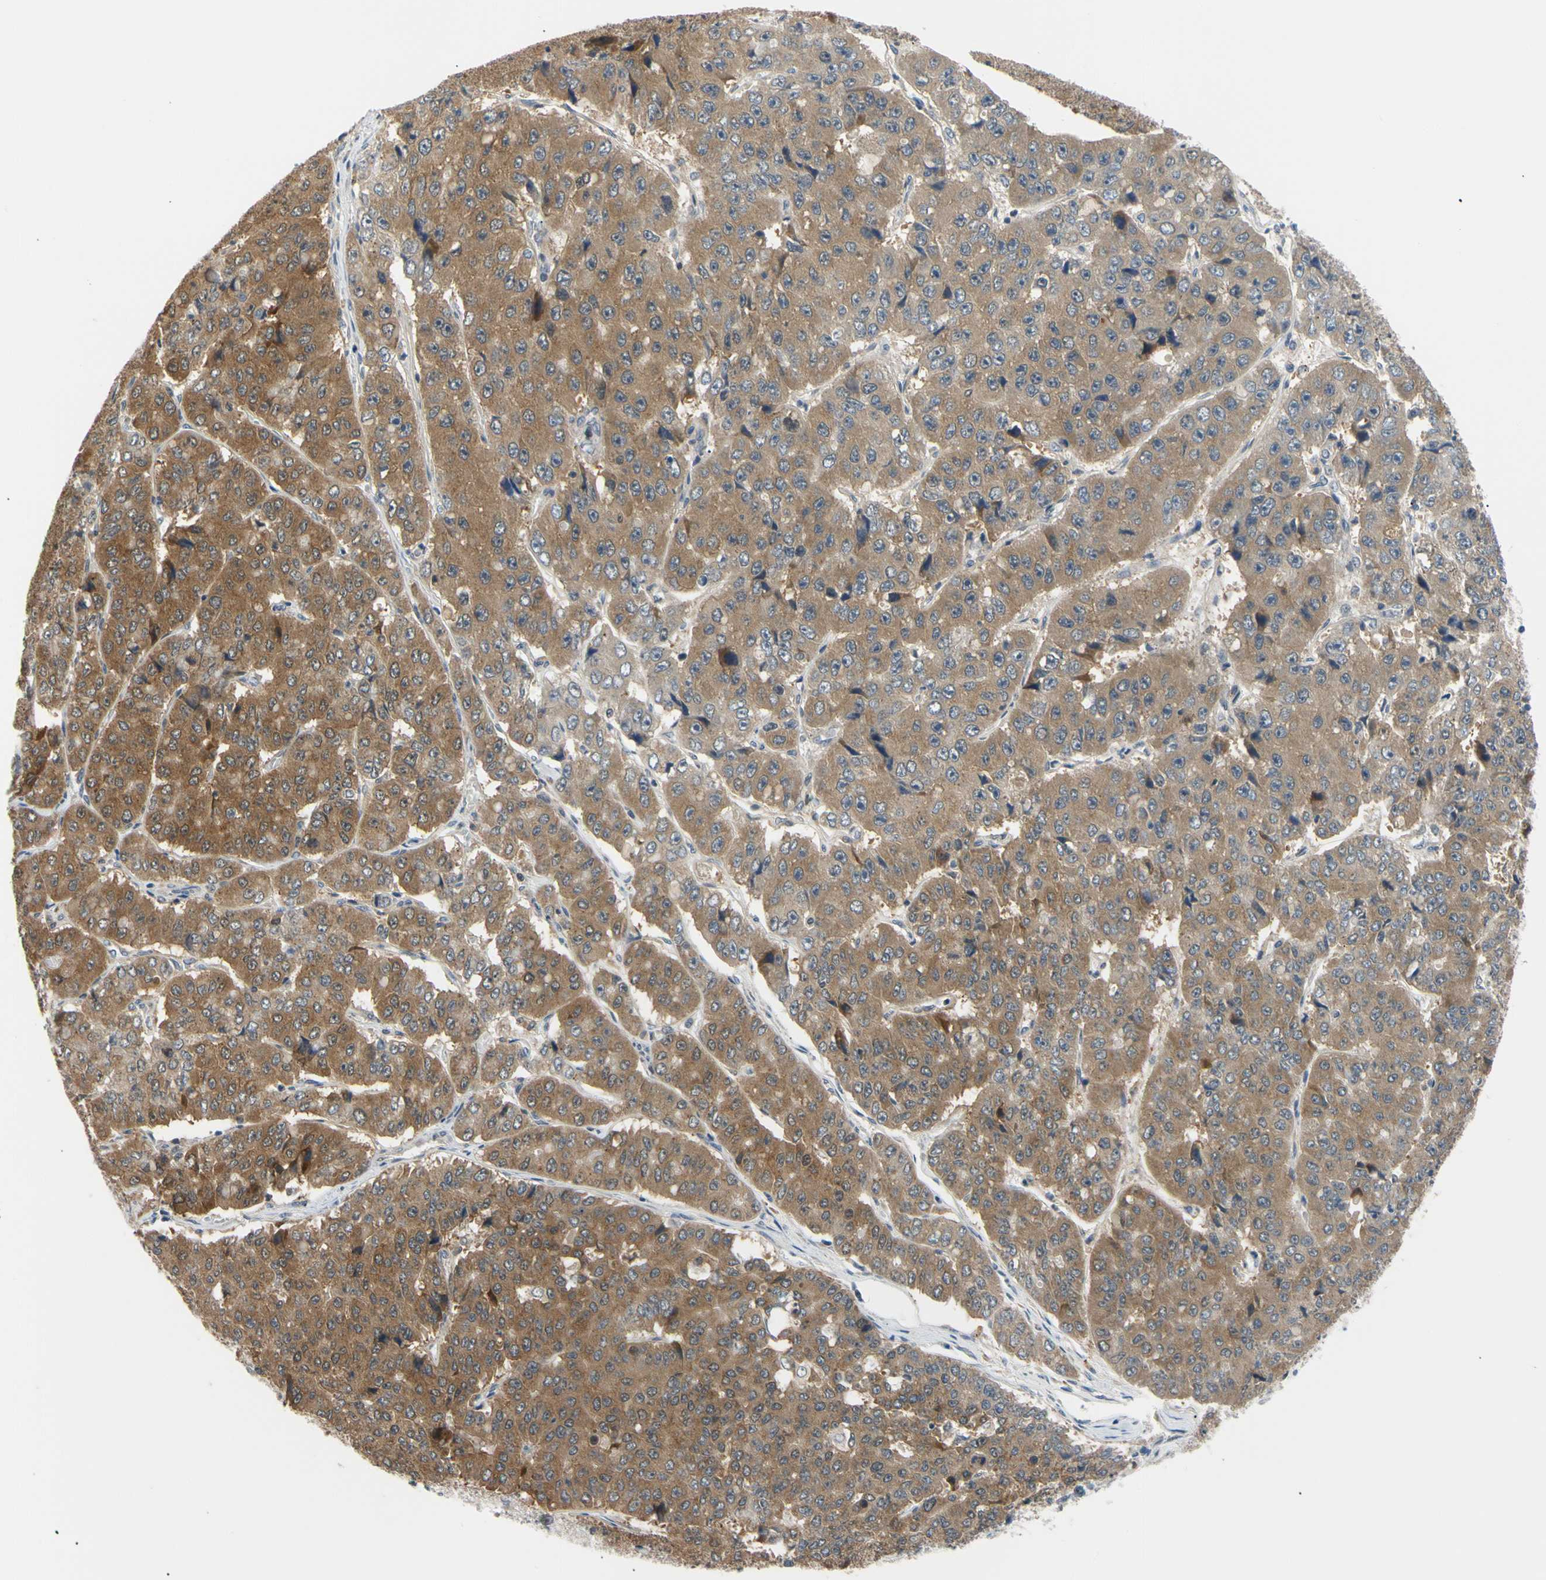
{"staining": {"intensity": "moderate", "quantity": ">75%", "location": "cytoplasmic/membranous"}, "tissue": "pancreatic cancer", "cell_type": "Tumor cells", "image_type": "cancer", "snomed": [{"axis": "morphology", "description": "Adenocarcinoma, NOS"}, {"axis": "topography", "description": "Pancreas"}], "caption": "High-power microscopy captured an immunohistochemistry (IHC) histopathology image of pancreatic cancer, revealing moderate cytoplasmic/membranous expression in approximately >75% of tumor cells.", "gene": "SEC23B", "patient": {"sex": "male", "age": 50}}